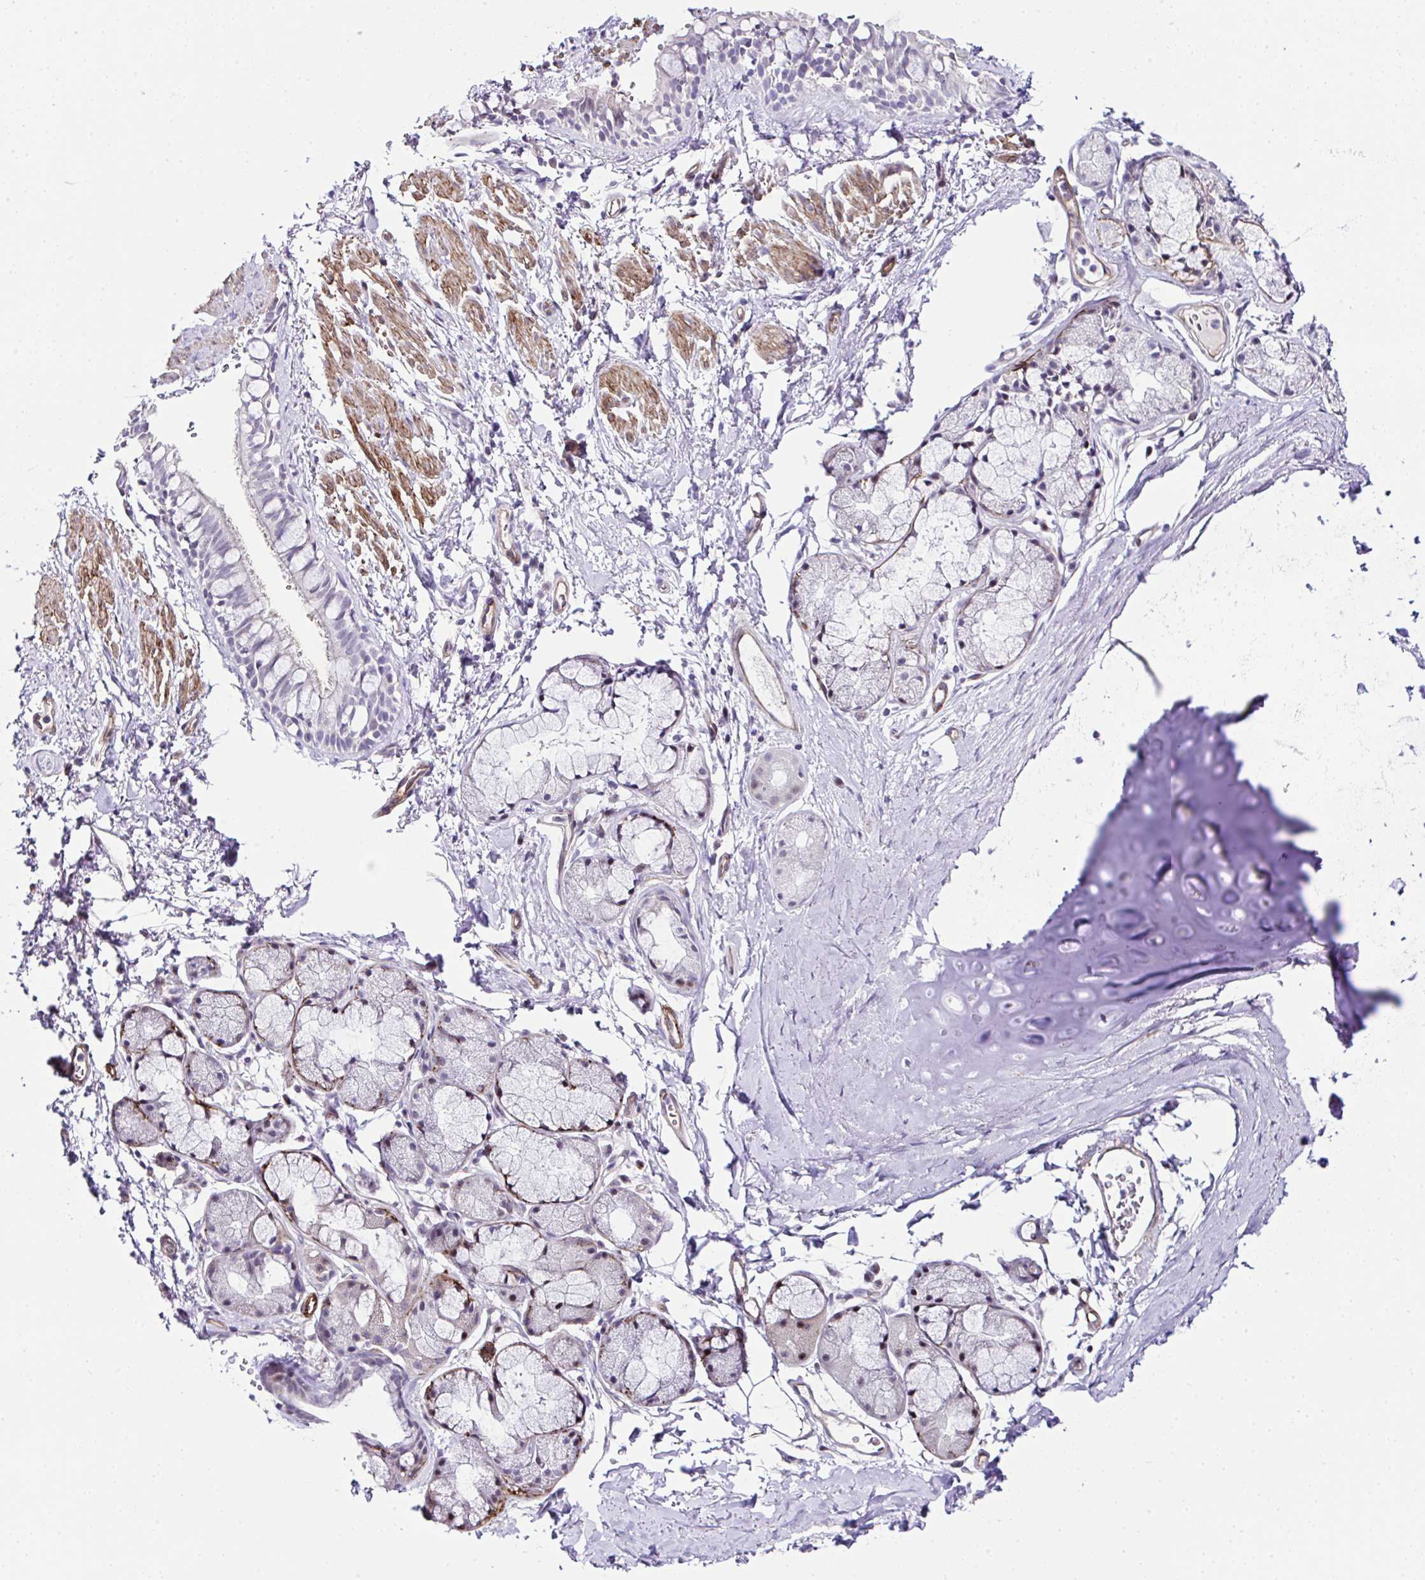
{"staining": {"intensity": "moderate", "quantity": "<25%", "location": "cytoplasmic/membranous"}, "tissue": "bronchus", "cell_type": "Respiratory epithelial cells", "image_type": "normal", "snomed": [{"axis": "morphology", "description": "Normal tissue, NOS"}, {"axis": "topography", "description": "Lymph node"}, {"axis": "topography", "description": "Cartilage tissue"}, {"axis": "topography", "description": "Bronchus"}], "caption": "High-magnification brightfield microscopy of normal bronchus stained with DAB (3,3'-diaminobenzidine) (brown) and counterstained with hematoxylin (blue). respiratory epithelial cells exhibit moderate cytoplasmic/membranous expression is present in approximately<25% of cells. The staining was performed using DAB to visualize the protein expression in brown, while the nuclei were stained in blue with hematoxylin (Magnification: 20x).", "gene": "FBXO34", "patient": {"sex": "female", "age": 70}}